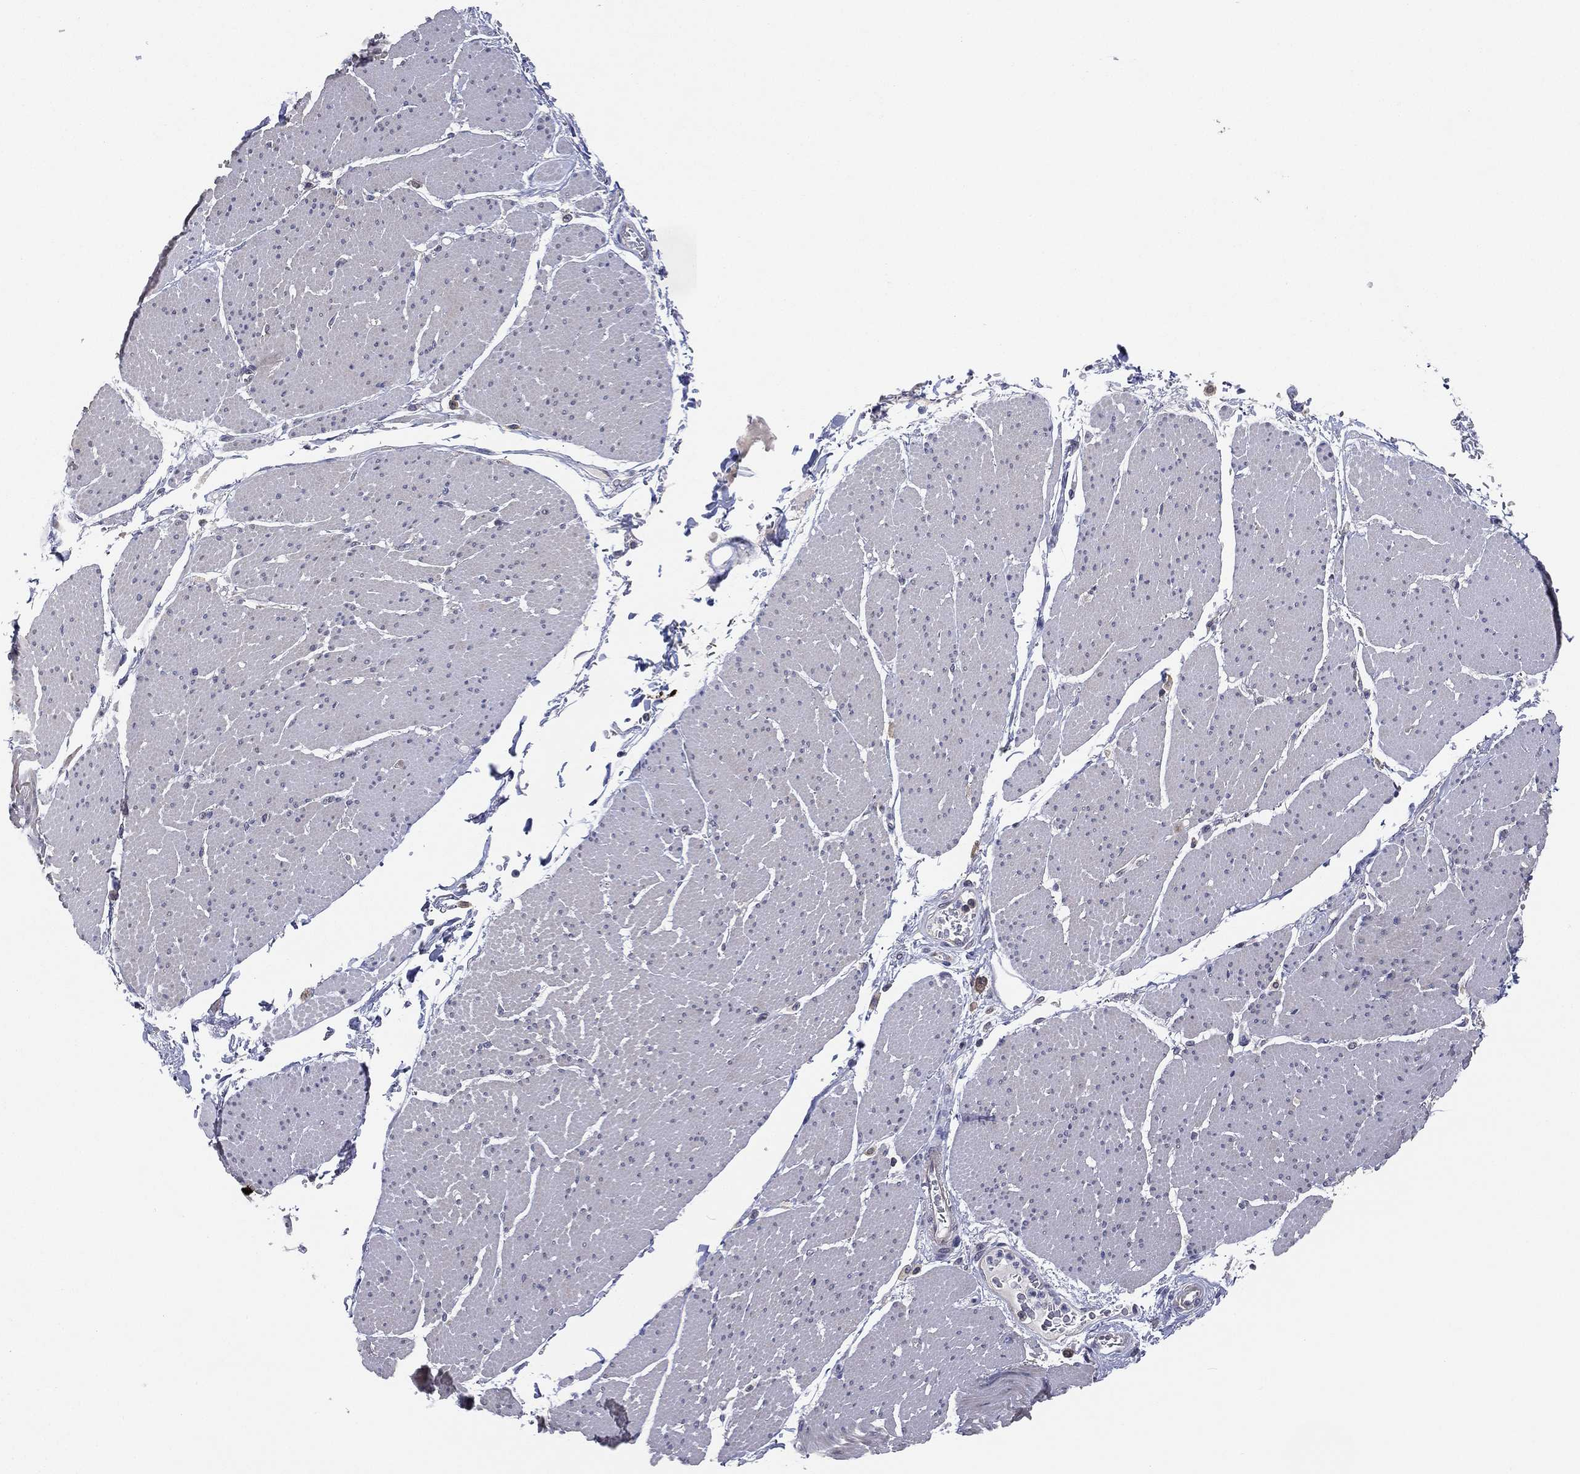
{"staining": {"intensity": "negative", "quantity": "none", "location": "none"}, "tissue": "smooth muscle", "cell_type": "Smooth muscle cells", "image_type": "normal", "snomed": [{"axis": "morphology", "description": "Normal tissue, NOS"}, {"axis": "topography", "description": "Smooth muscle"}, {"axis": "topography", "description": "Anal"}], "caption": "Immunohistochemistry photomicrograph of benign smooth muscle: smooth muscle stained with DAB (3,3'-diaminobenzidine) displays no significant protein positivity in smooth muscle cells.", "gene": "KAT14", "patient": {"sex": "male", "age": 83}}